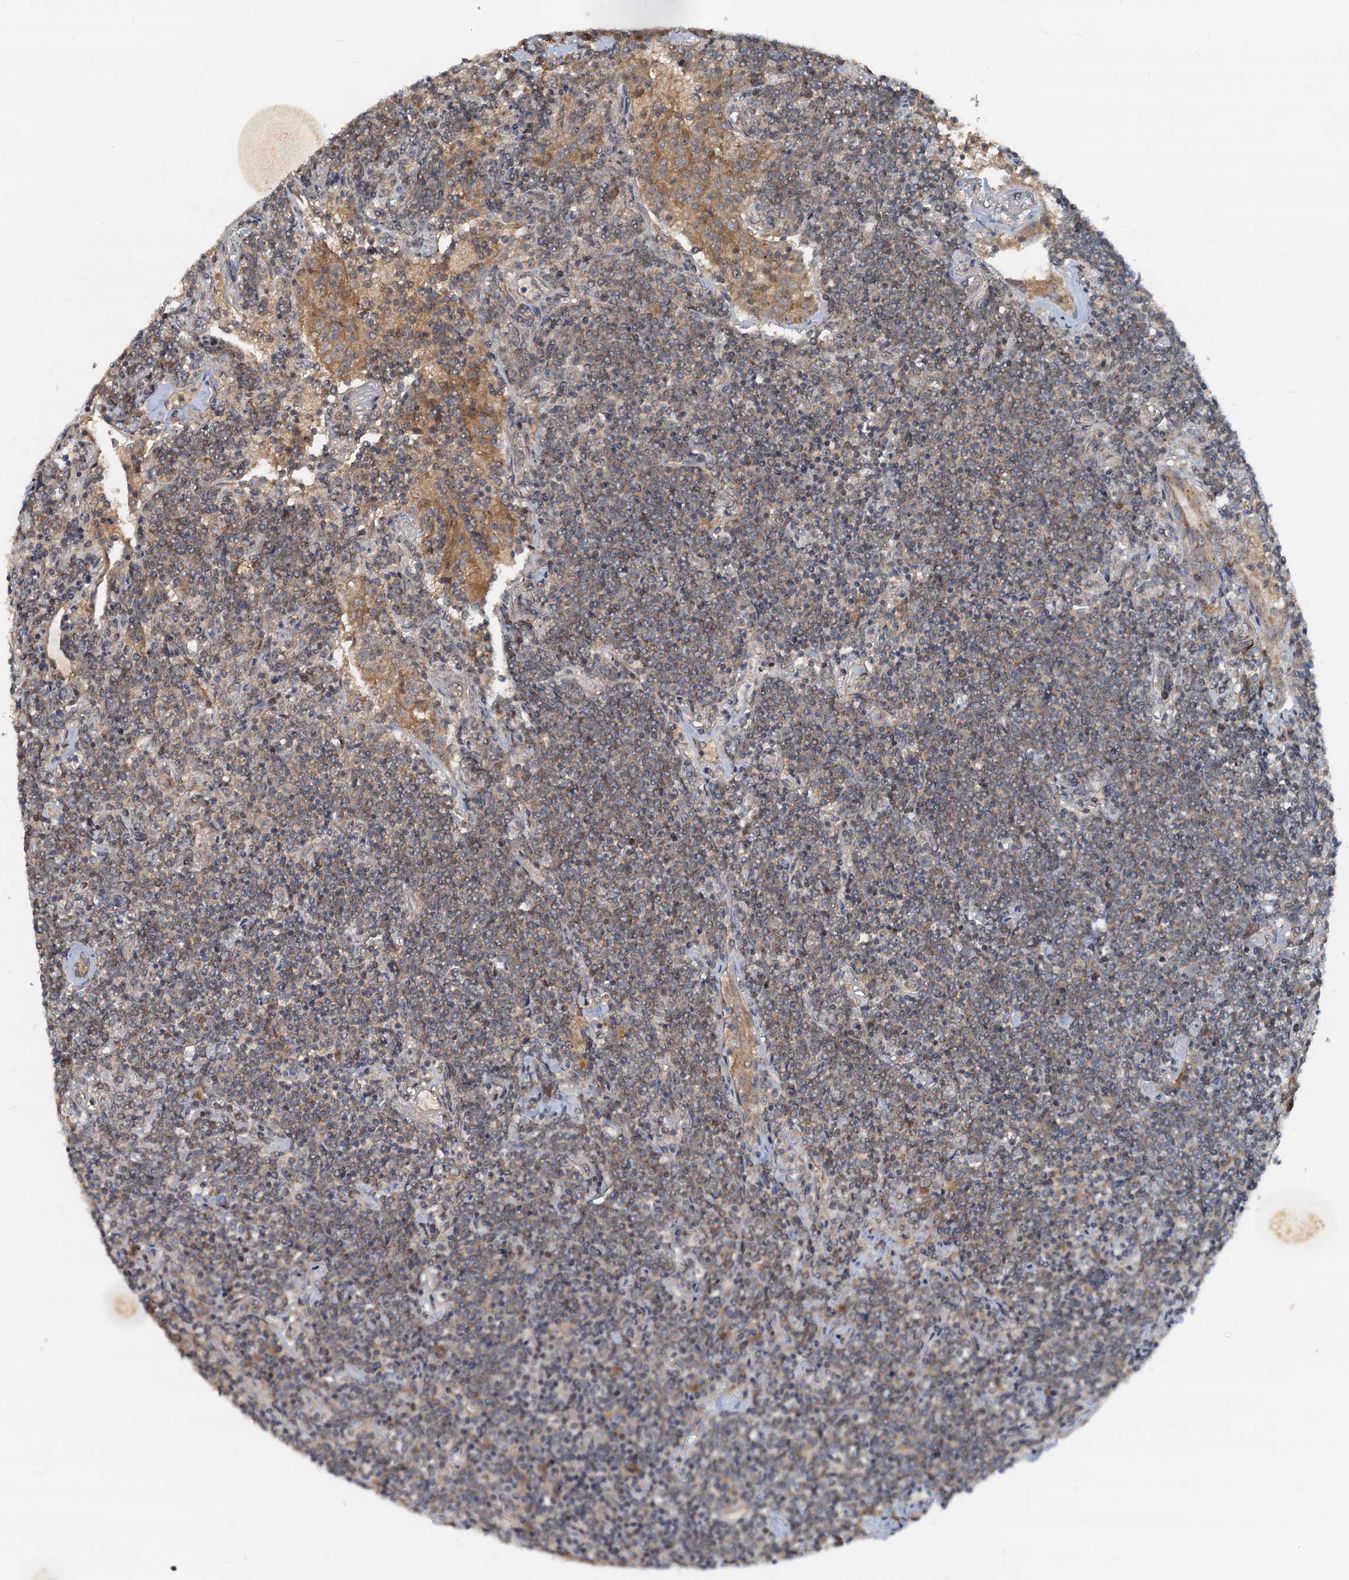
{"staining": {"intensity": "weak", "quantity": ">75%", "location": "cytoplasmic/membranous"}, "tissue": "lymphoma", "cell_type": "Tumor cells", "image_type": "cancer", "snomed": [{"axis": "morphology", "description": "Malignant lymphoma, non-Hodgkin's type, Low grade"}, {"axis": "topography", "description": "Lung"}], "caption": "Malignant lymphoma, non-Hodgkin's type (low-grade) stained with IHC demonstrates weak cytoplasmic/membranous staining in about >75% of tumor cells.", "gene": "CEP68", "patient": {"sex": "female", "age": 71}}